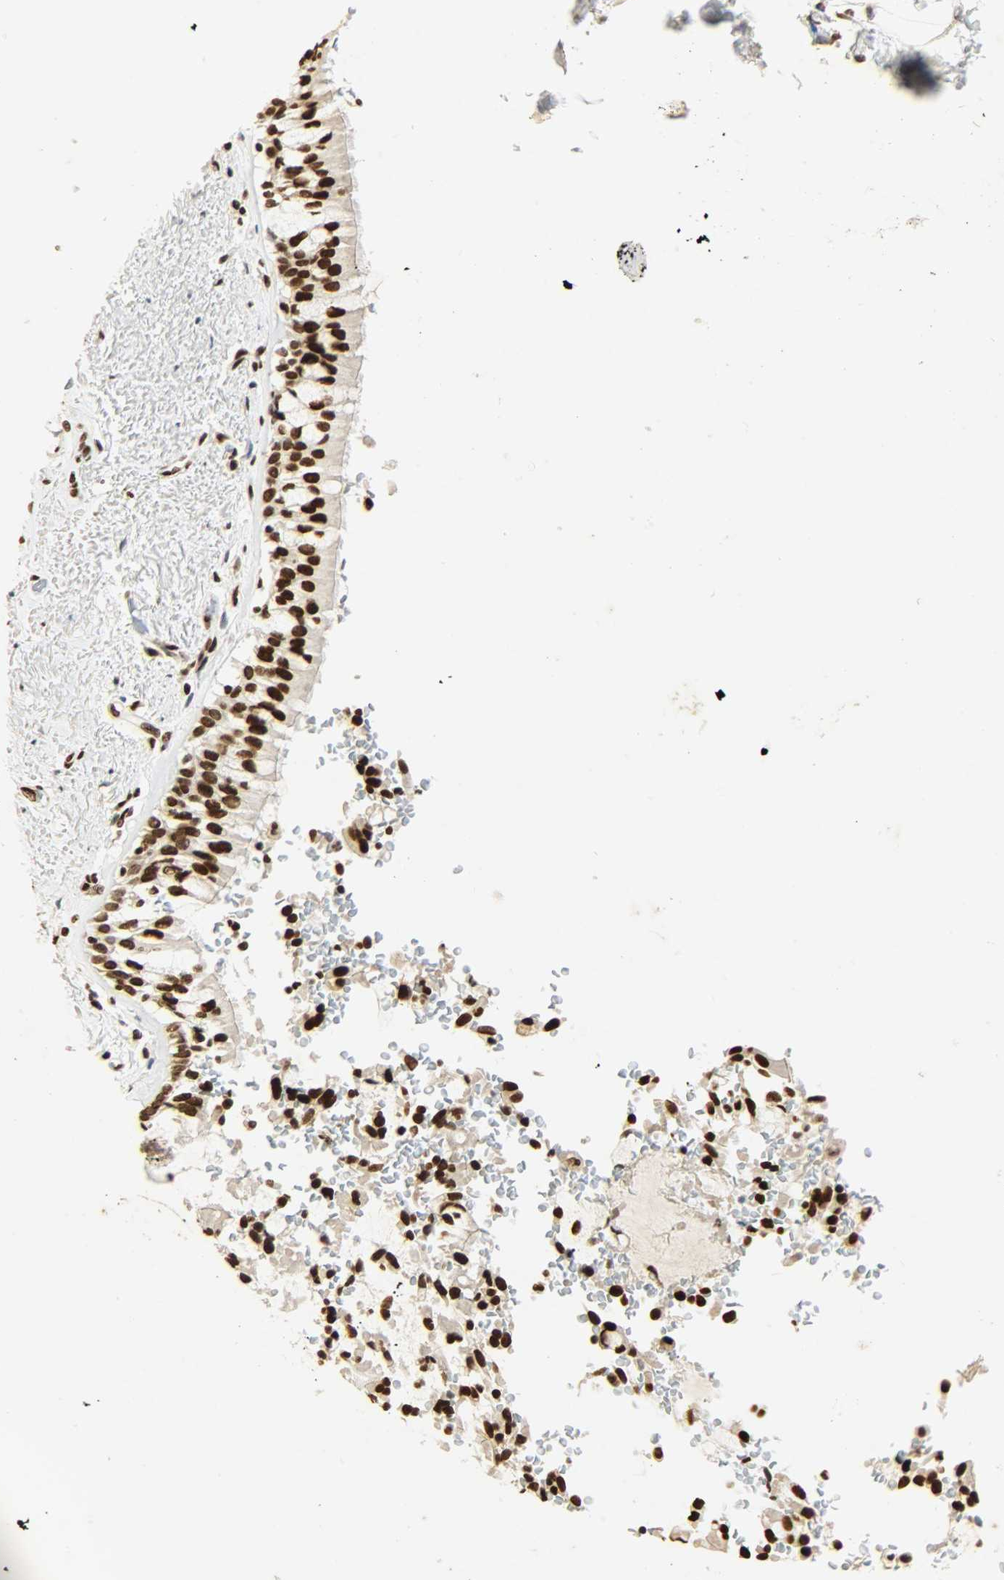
{"staining": {"intensity": "strong", "quantity": ">75%", "location": "nuclear"}, "tissue": "bronchus", "cell_type": "Respiratory epithelial cells", "image_type": "normal", "snomed": [{"axis": "morphology", "description": "Normal tissue, NOS"}, {"axis": "morphology", "description": "Adenocarcinoma, NOS"}, {"axis": "topography", "description": "Bronchus"}, {"axis": "topography", "description": "Lung"}], "caption": "Protein staining reveals strong nuclear staining in approximately >75% of respiratory epithelial cells in unremarkable bronchus. (Stains: DAB (3,3'-diaminobenzidine) in brown, nuclei in blue, Microscopy: brightfield microscopy at high magnification).", "gene": "KHDRBS1", "patient": {"sex": "male", "age": 71}}